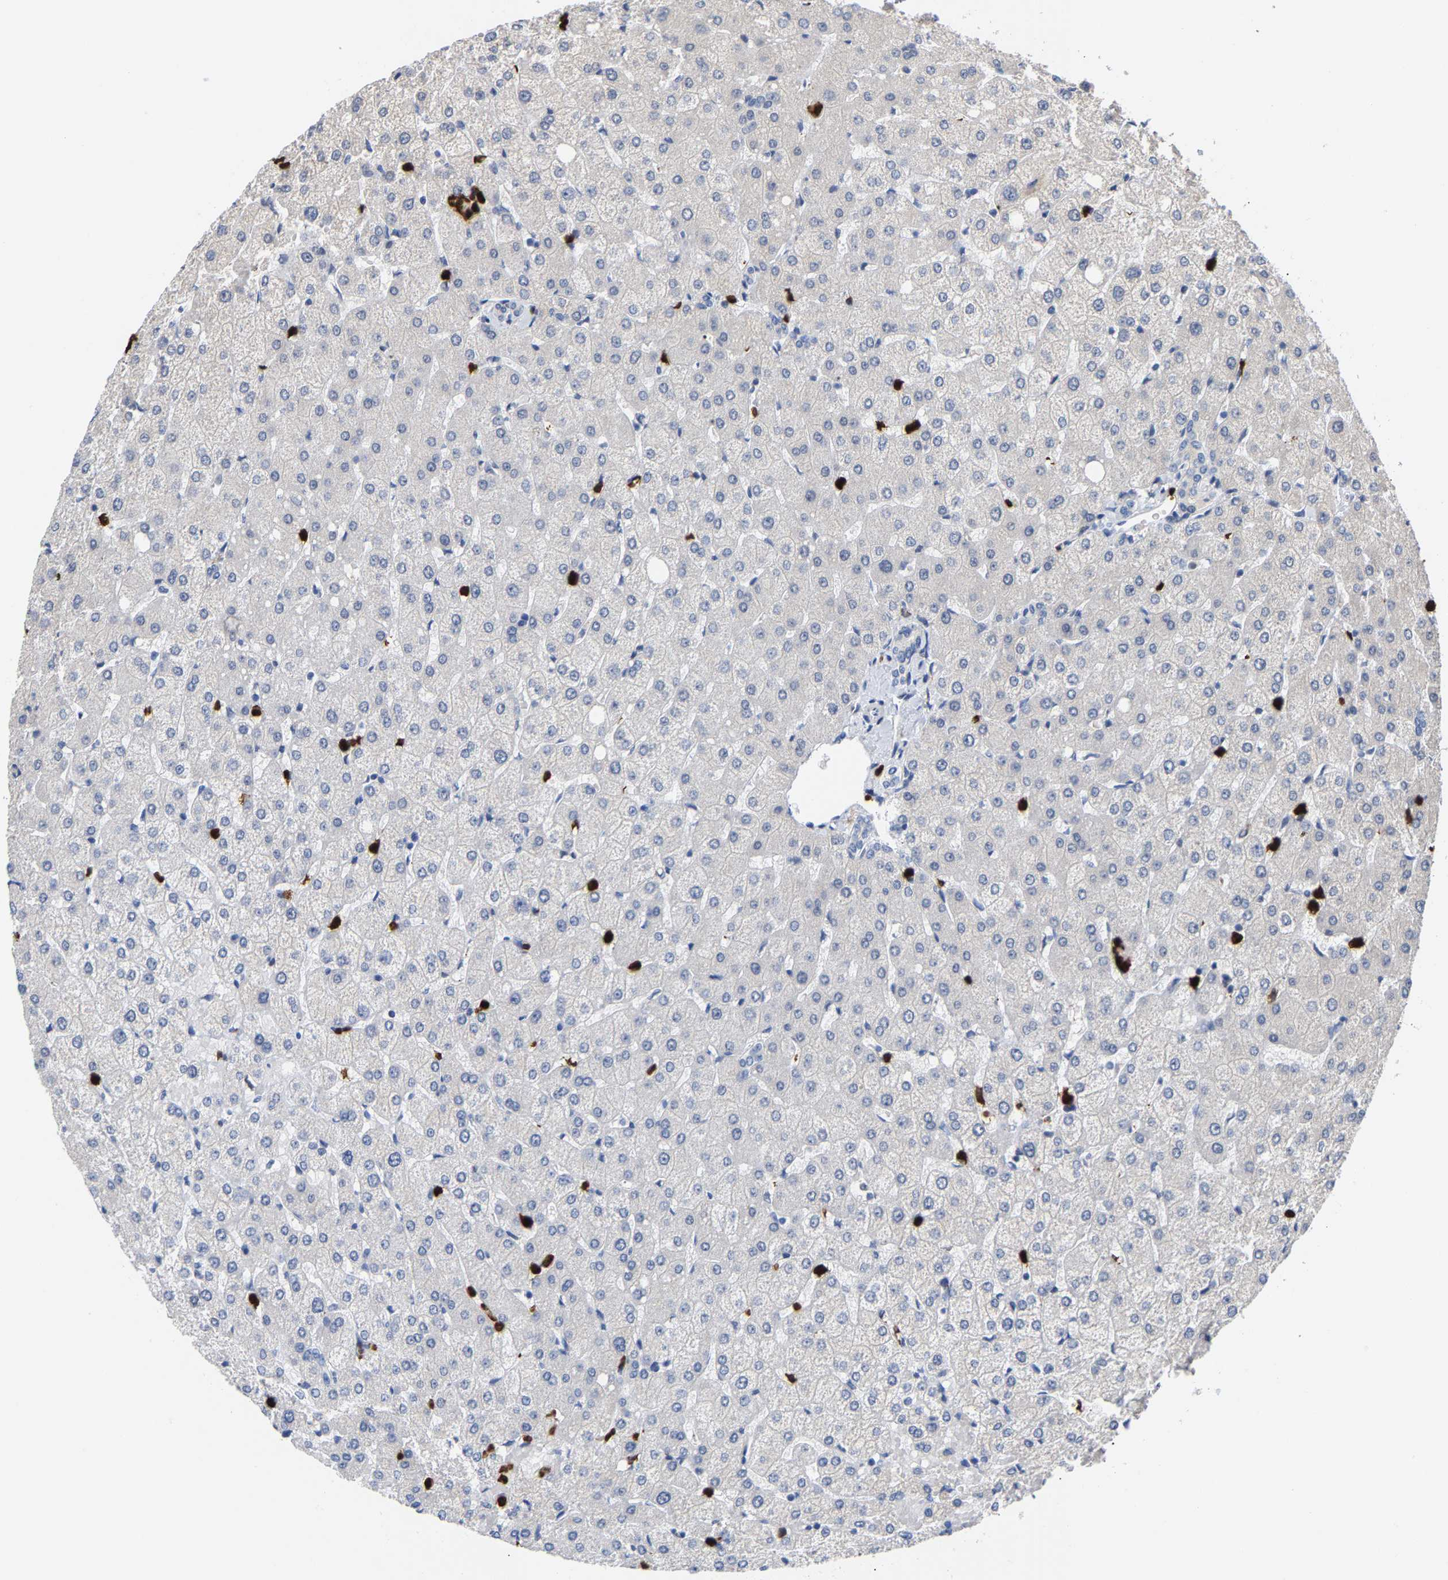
{"staining": {"intensity": "negative", "quantity": "none", "location": "none"}, "tissue": "liver", "cell_type": "Cholangiocytes", "image_type": "normal", "snomed": [{"axis": "morphology", "description": "Normal tissue, NOS"}, {"axis": "topography", "description": "Liver"}], "caption": "Cholangiocytes show no significant protein staining in benign liver.", "gene": "TDRD7", "patient": {"sex": "female", "age": 54}}